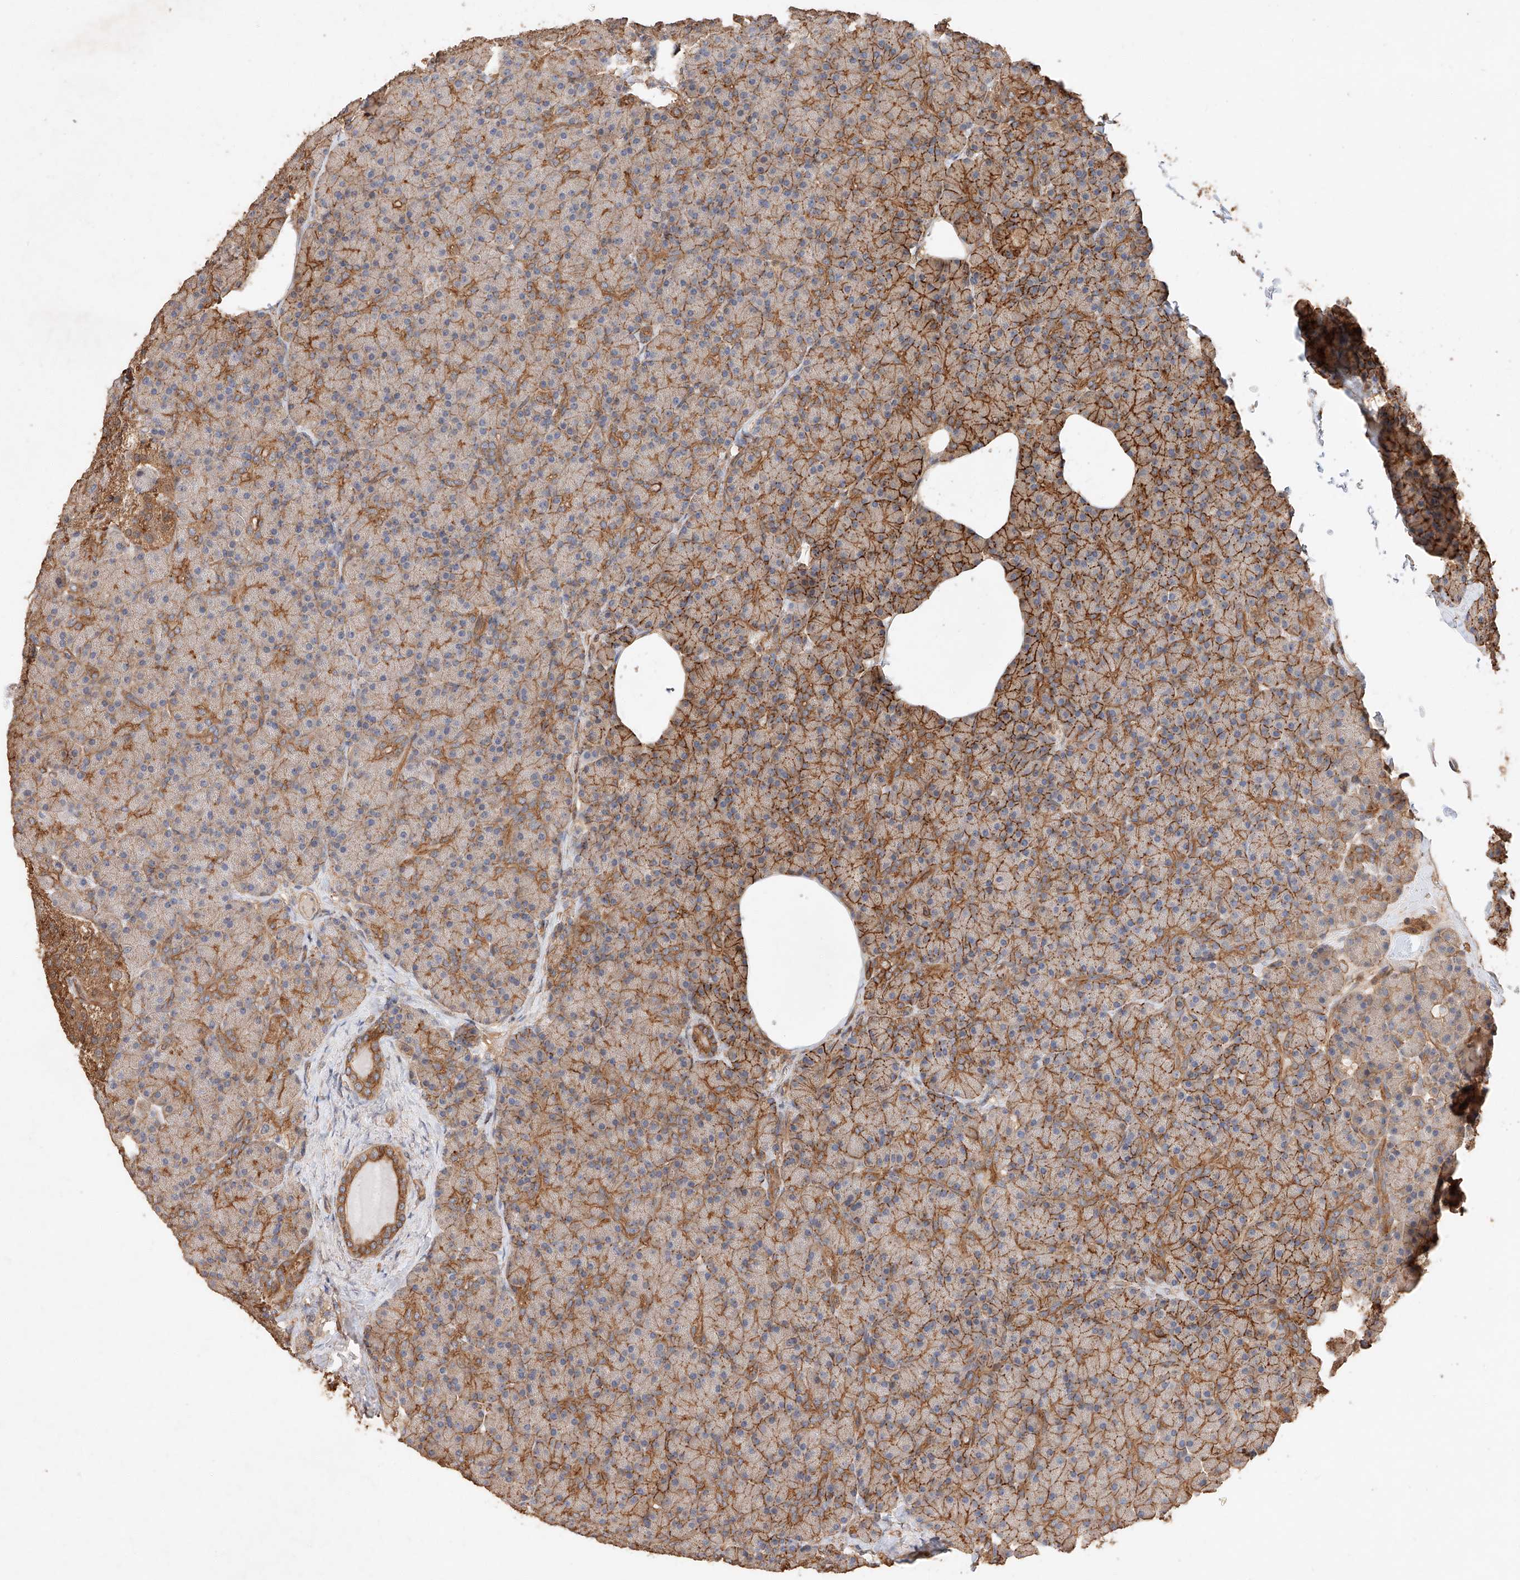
{"staining": {"intensity": "moderate", "quantity": ">75%", "location": "cytoplasmic/membranous"}, "tissue": "pancreas", "cell_type": "Exocrine glandular cells", "image_type": "normal", "snomed": [{"axis": "morphology", "description": "Normal tissue, NOS"}, {"axis": "topography", "description": "Pancreas"}], "caption": "An immunohistochemistry photomicrograph of normal tissue is shown. Protein staining in brown highlights moderate cytoplasmic/membranous positivity in pancreas within exocrine glandular cells.", "gene": "GHDC", "patient": {"sex": "female", "age": 43}}